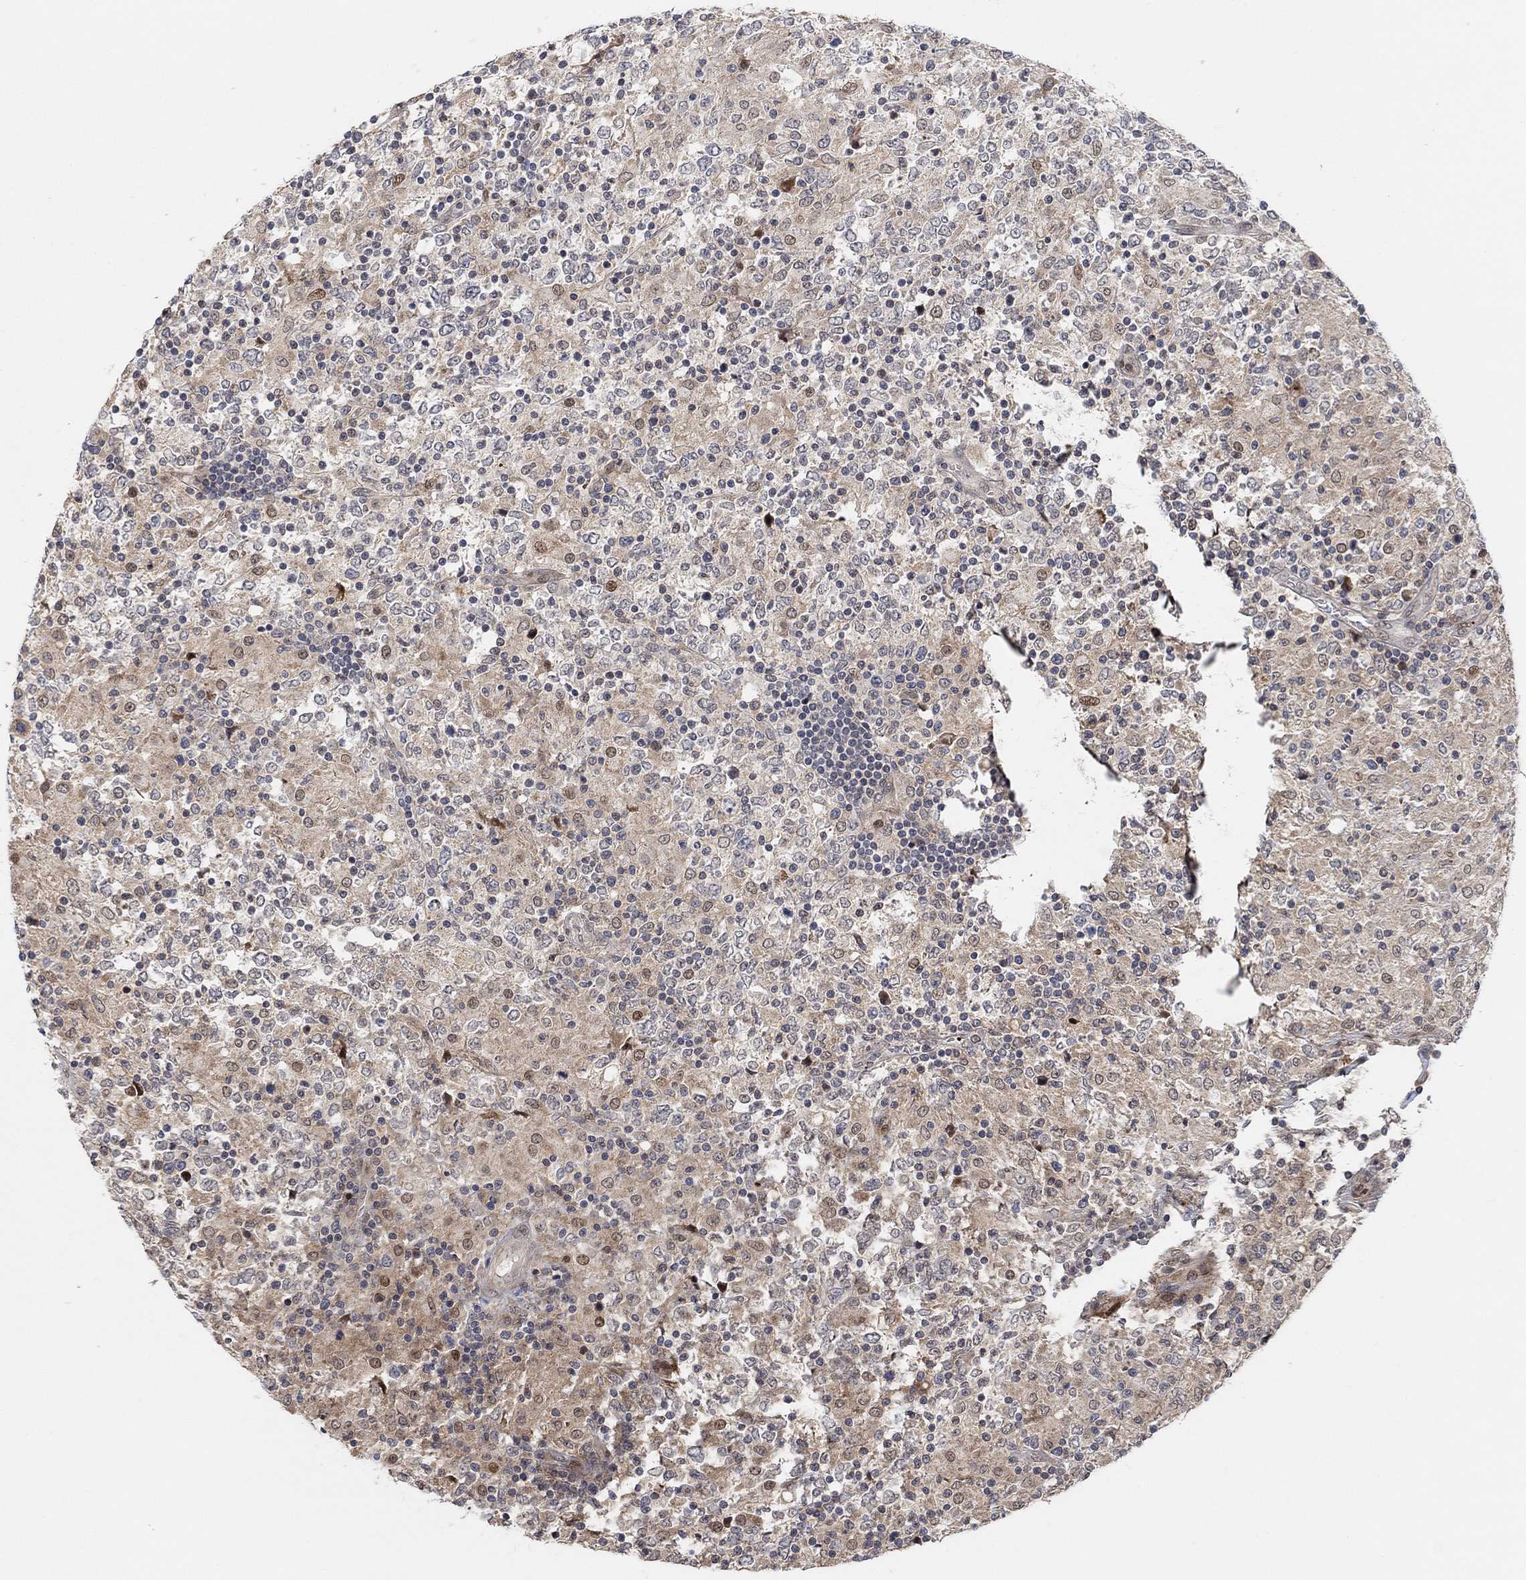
{"staining": {"intensity": "negative", "quantity": "none", "location": "none"}, "tissue": "lymphoma", "cell_type": "Tumor cells", "image_type": "cancer", "snomed": [{"axis": "morphology", "description": "Malignant lymphoma, non-Hodgkin's type, High grade"}, {"axis": "topography", "description": "Lymph node"}], "caption": "Tumor cells show no significant expression in malignant lymphoma, non-Hodgkin's type (high-grade). (DAB (3,3'-diaminobenzidine) immunohistochemistry (IHC) visualized using brightfield microscopy, high magnification).", "gene": "PWWP2B", "patient": {"sex": "female", "age": 84}}